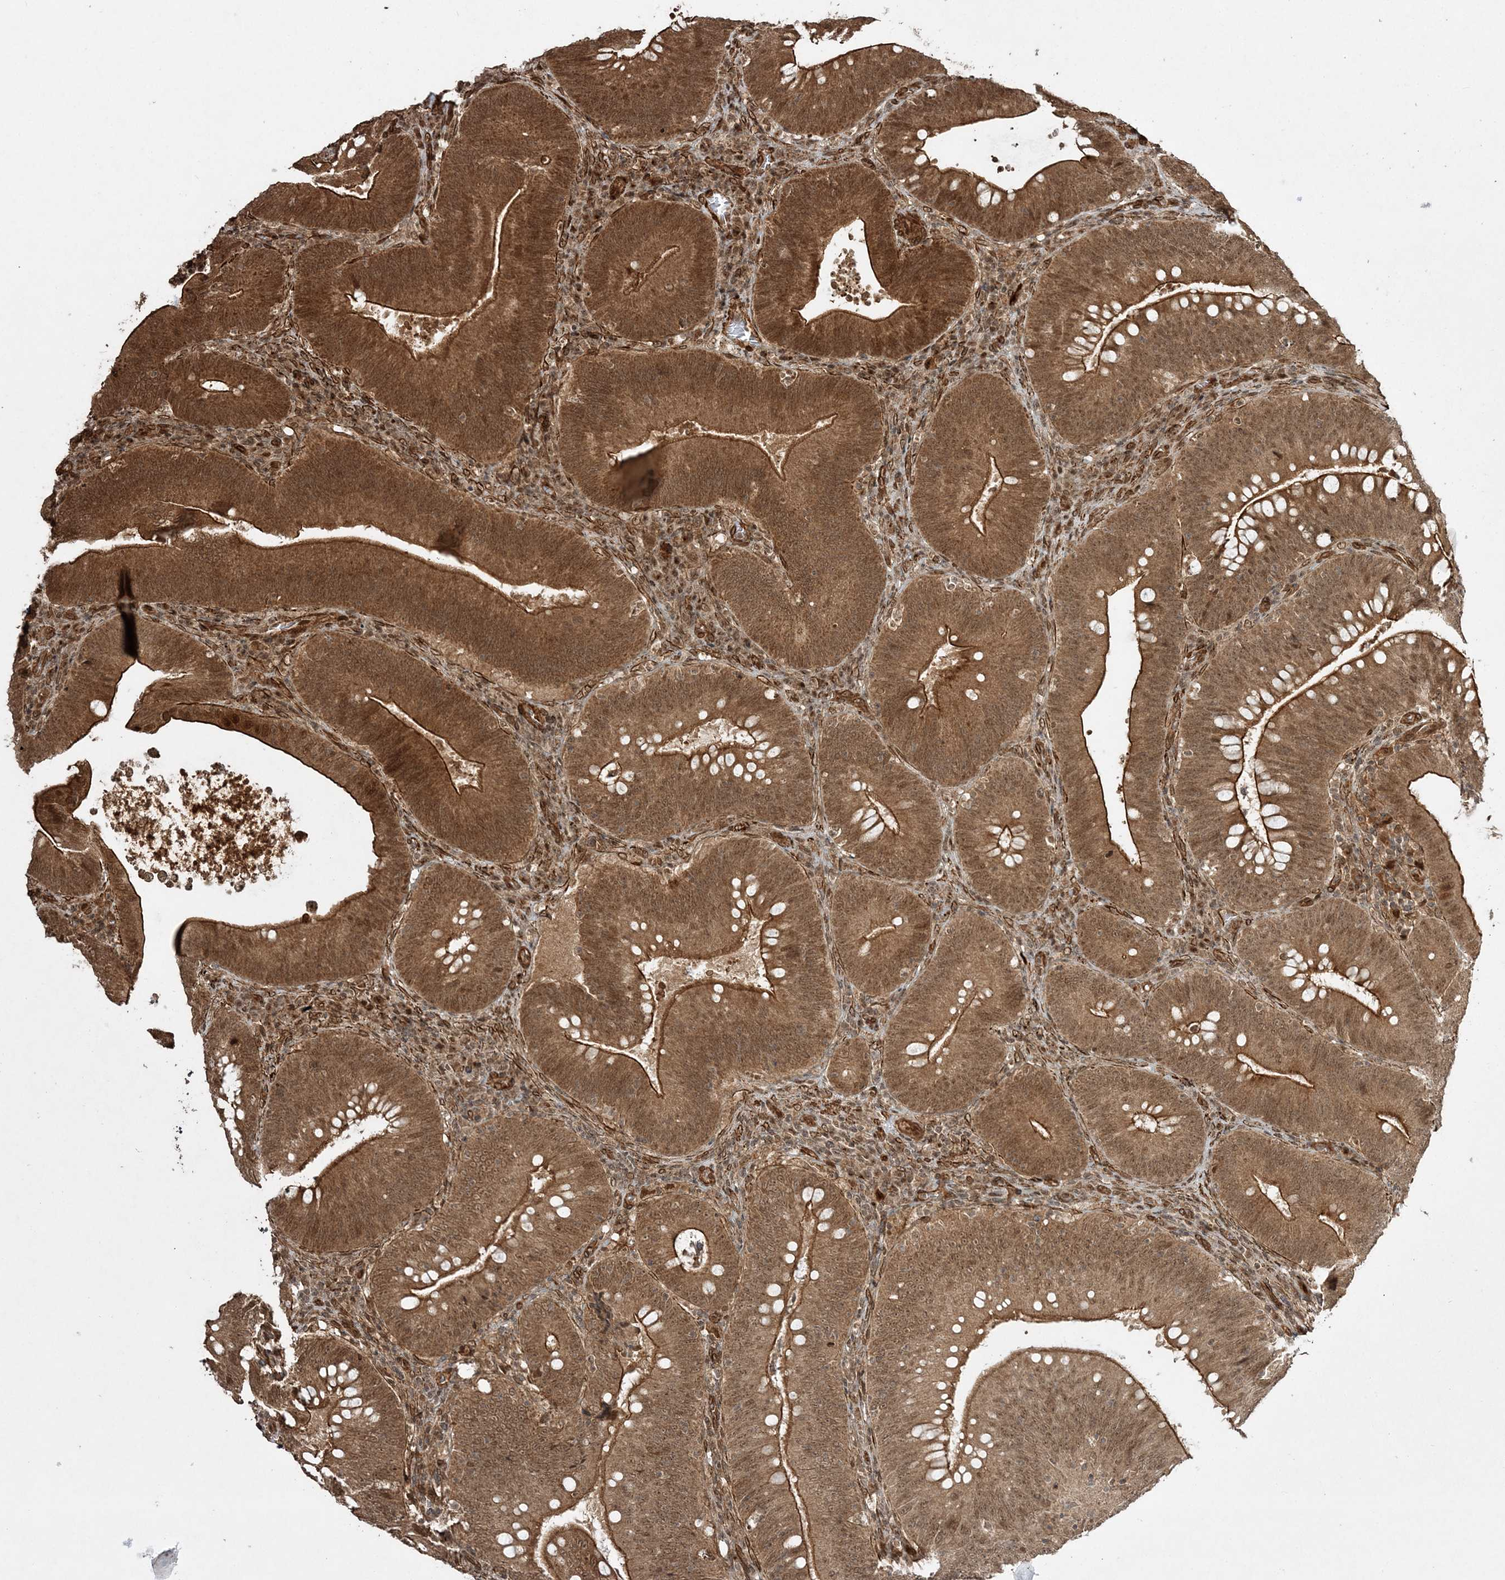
{"staining": {"intensity": "moderate", "quantity": ">75%", "location": "cytoplasmic/membranous,nuclear"}, "tissue": "colorectal cancer", "cell_type": "Tumor cells", "image_type": "cancer", "snomed": [{"axis": "morphology", "description": "Normal tissue, NOS"}, {"axis": "topography", "description": "Colon"}], "caption": "This is a histology image of immunohistochemistry (IHC) staining of colorectal cancer, which shows moderate expression in the cytoplasmic/membranous and nuclear of tumor cells.", "gene": "ETAA1", "patient": {"sex": "female", "age": 82}}